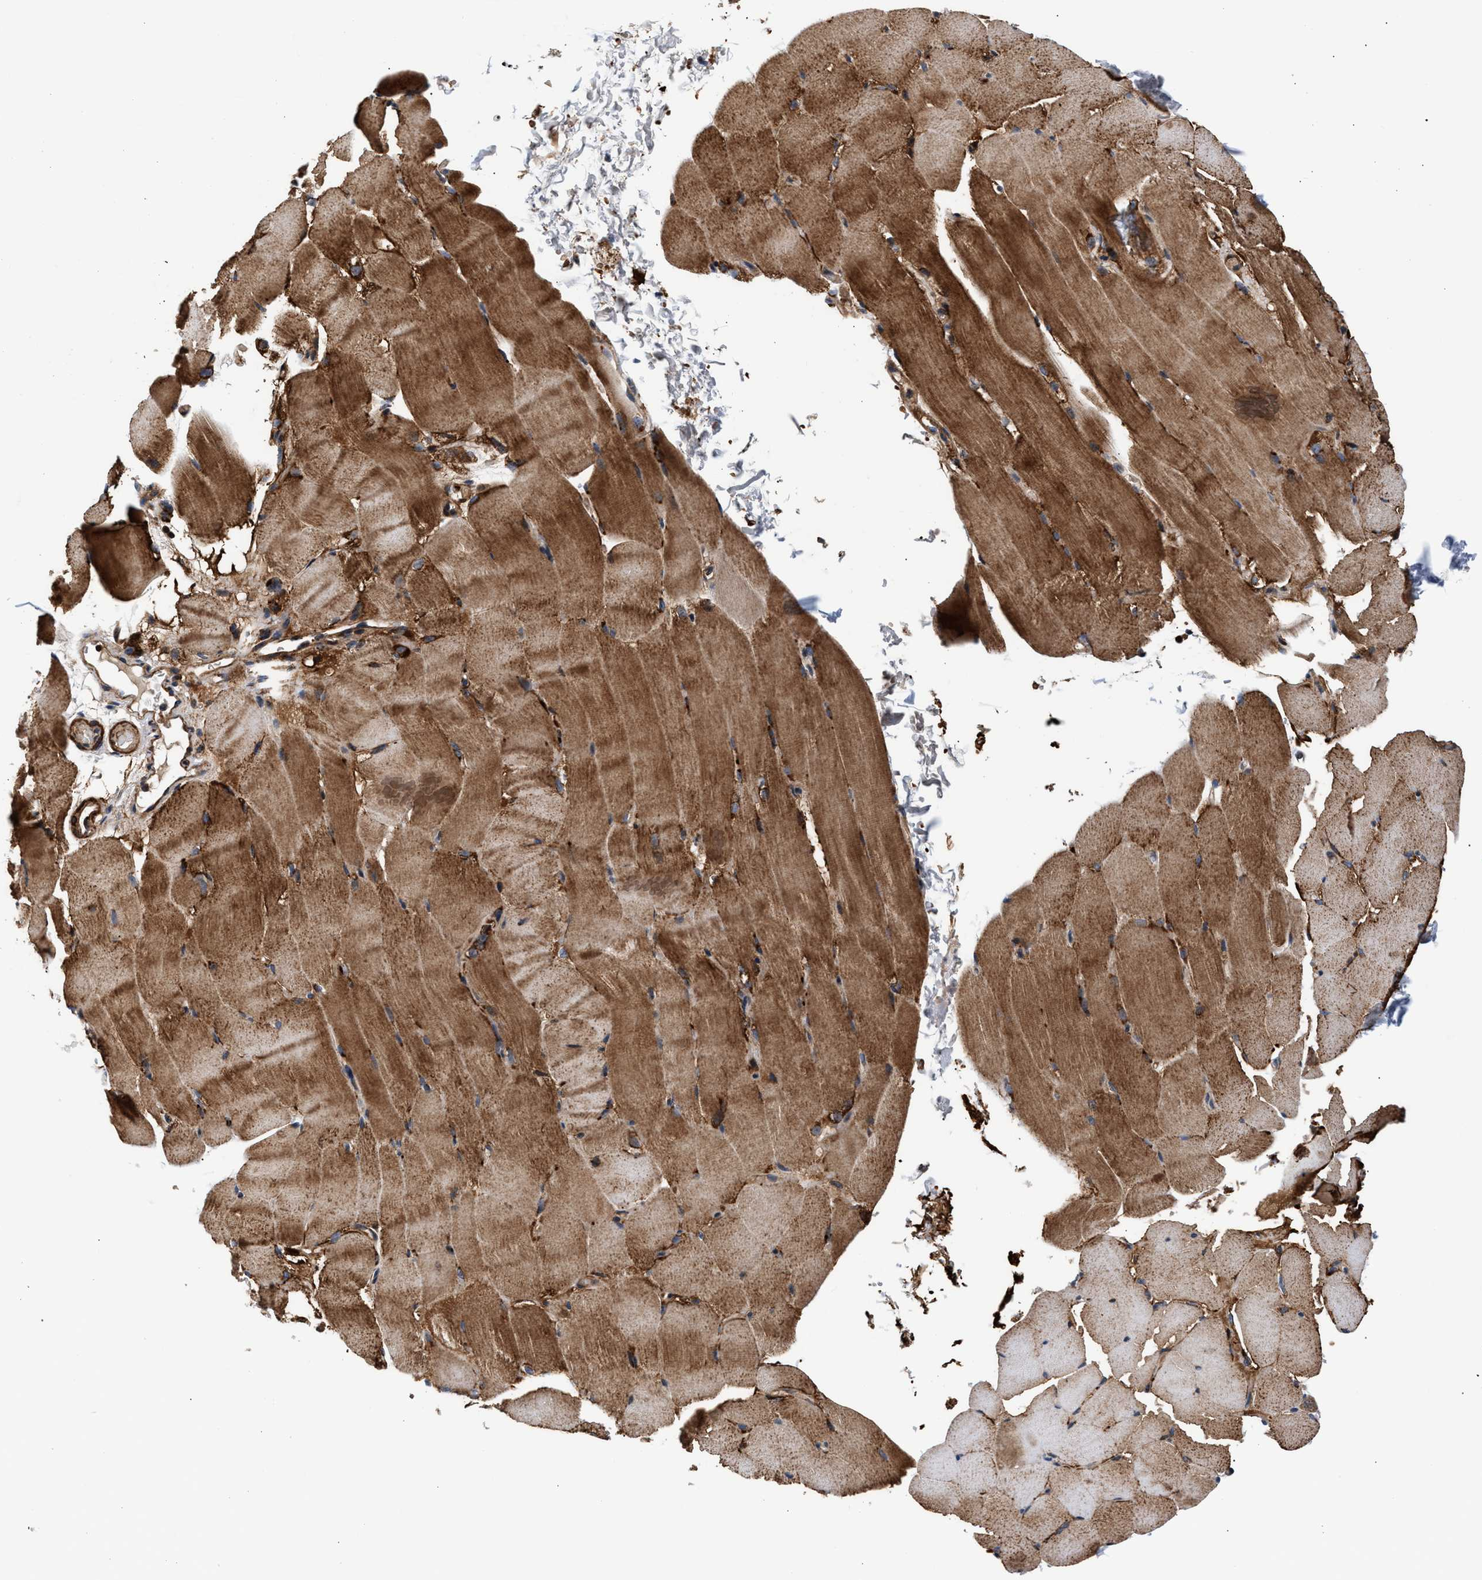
{"staining": {"intensity": "moderate", "quantity": ">75%", "location": "cytoplasmic/membranous"}, "tissue": "skeletal muscle", "cell_type": "Myocytes", "image_type": "normal", "snomed": [{"axis": "morphology", "description": "Normal tissue, NOS"}, {"axis": "topography", "description": "Skeletal muscle"}, {"axis": "topography", "description": "Parathyroid gland"}], "caption": "Immunohistochemistry (IHC) (DAB) staining of benign human skeletal muscle displays moderate cytoplasmic/membranous protein expression in about >75% of myocytes.", "gene": "SGK1", "patient": {"sex": "female", "age": 37}}